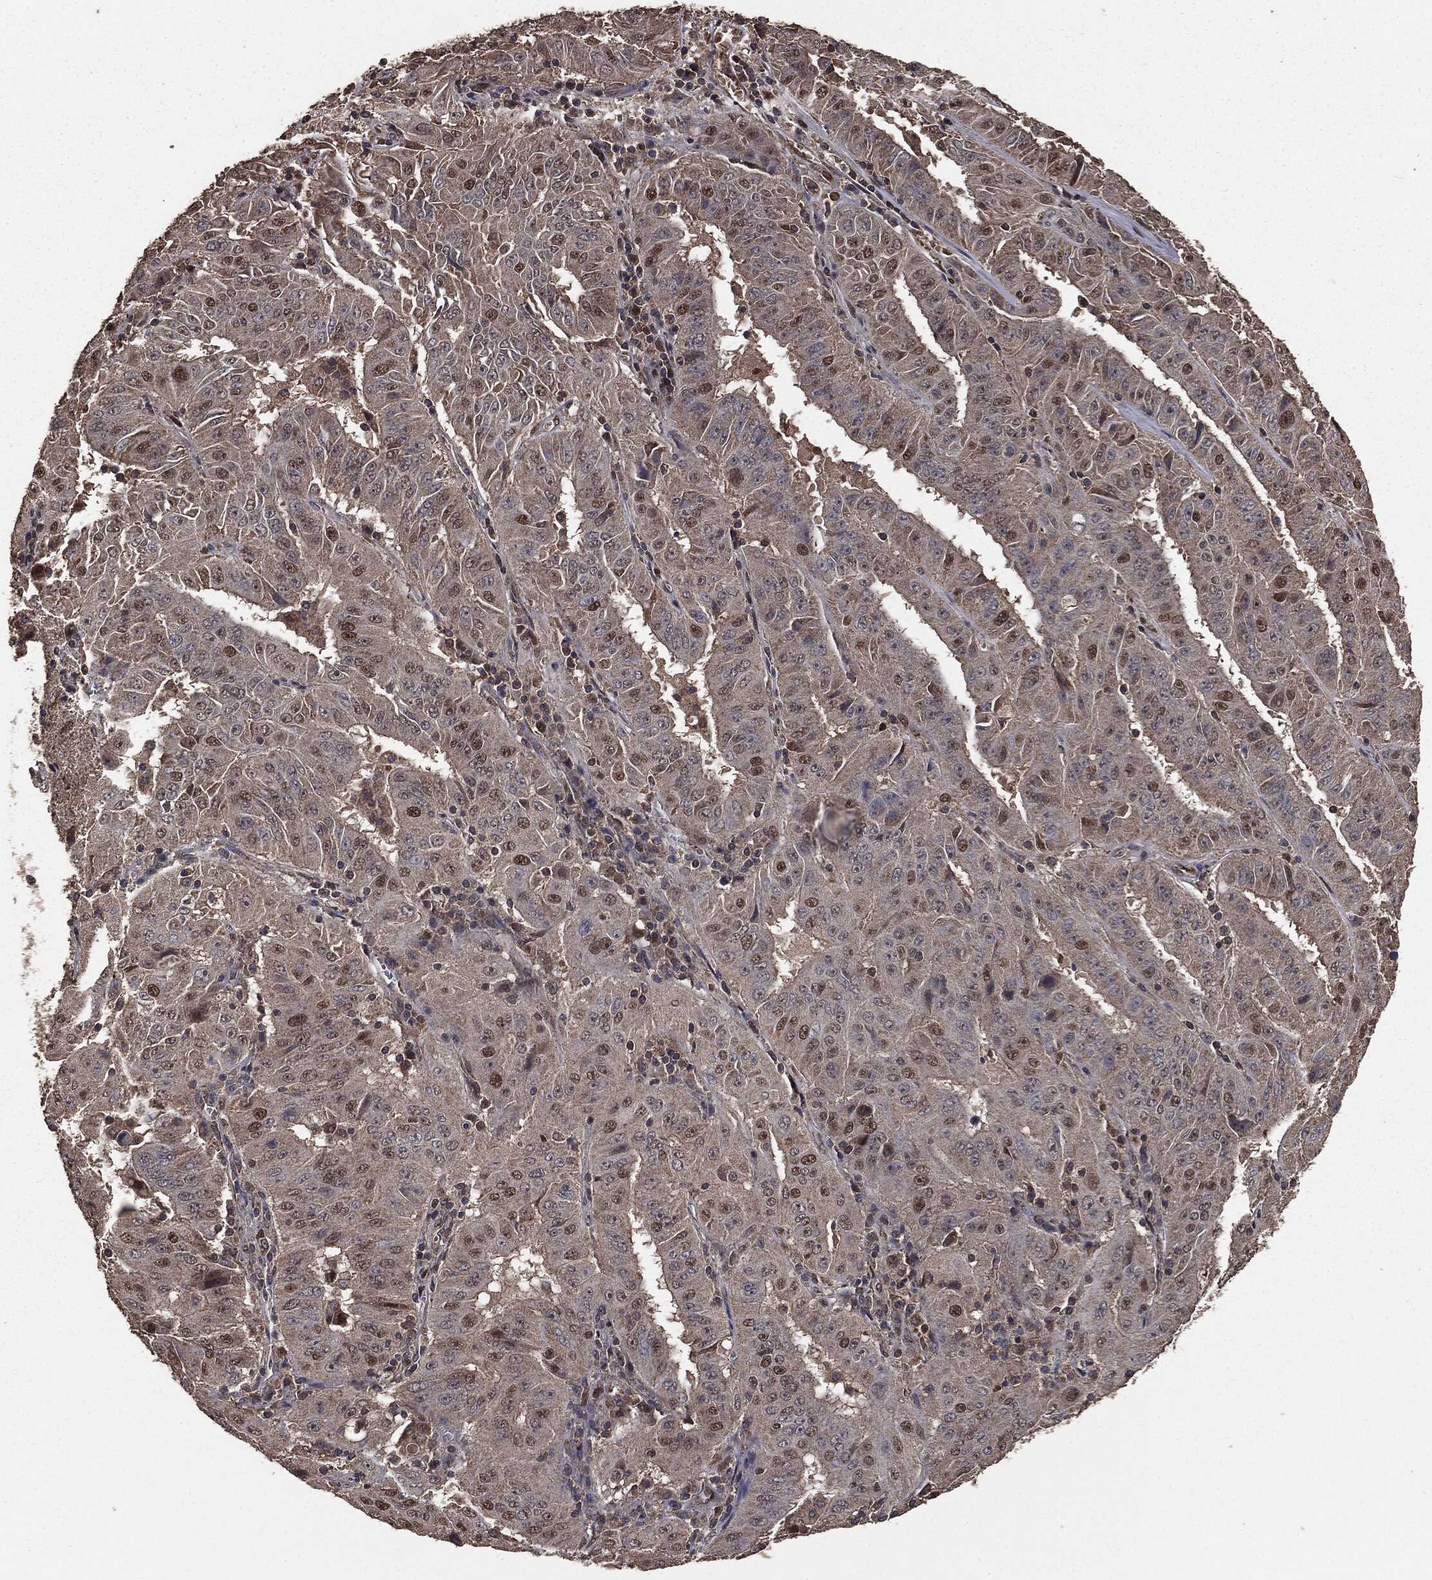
{"staining": {"intensity": "strong", "quantity": "<25%", "location": "nuclear"}, "tissue": "pancreatic cancer", "cell_type": "Tumor cells", "image_type": "cancer", "snomed": [{"axis": "morphology", "description": "Adenocarcinoma, NOS"}, {"axis": "topography", "description": "Pancreas"}], "caption": "The immunohistochemical stain highlights strong nuclear staining in tumor cells of pancreatic cancer tissue. The staining was performed using DAB, with brown indicating positive protein expression. Nuclei are stained blue with hematoxylin.", "gene": "PPP6R2", "patient": {"sex": "male", "age": 63}}